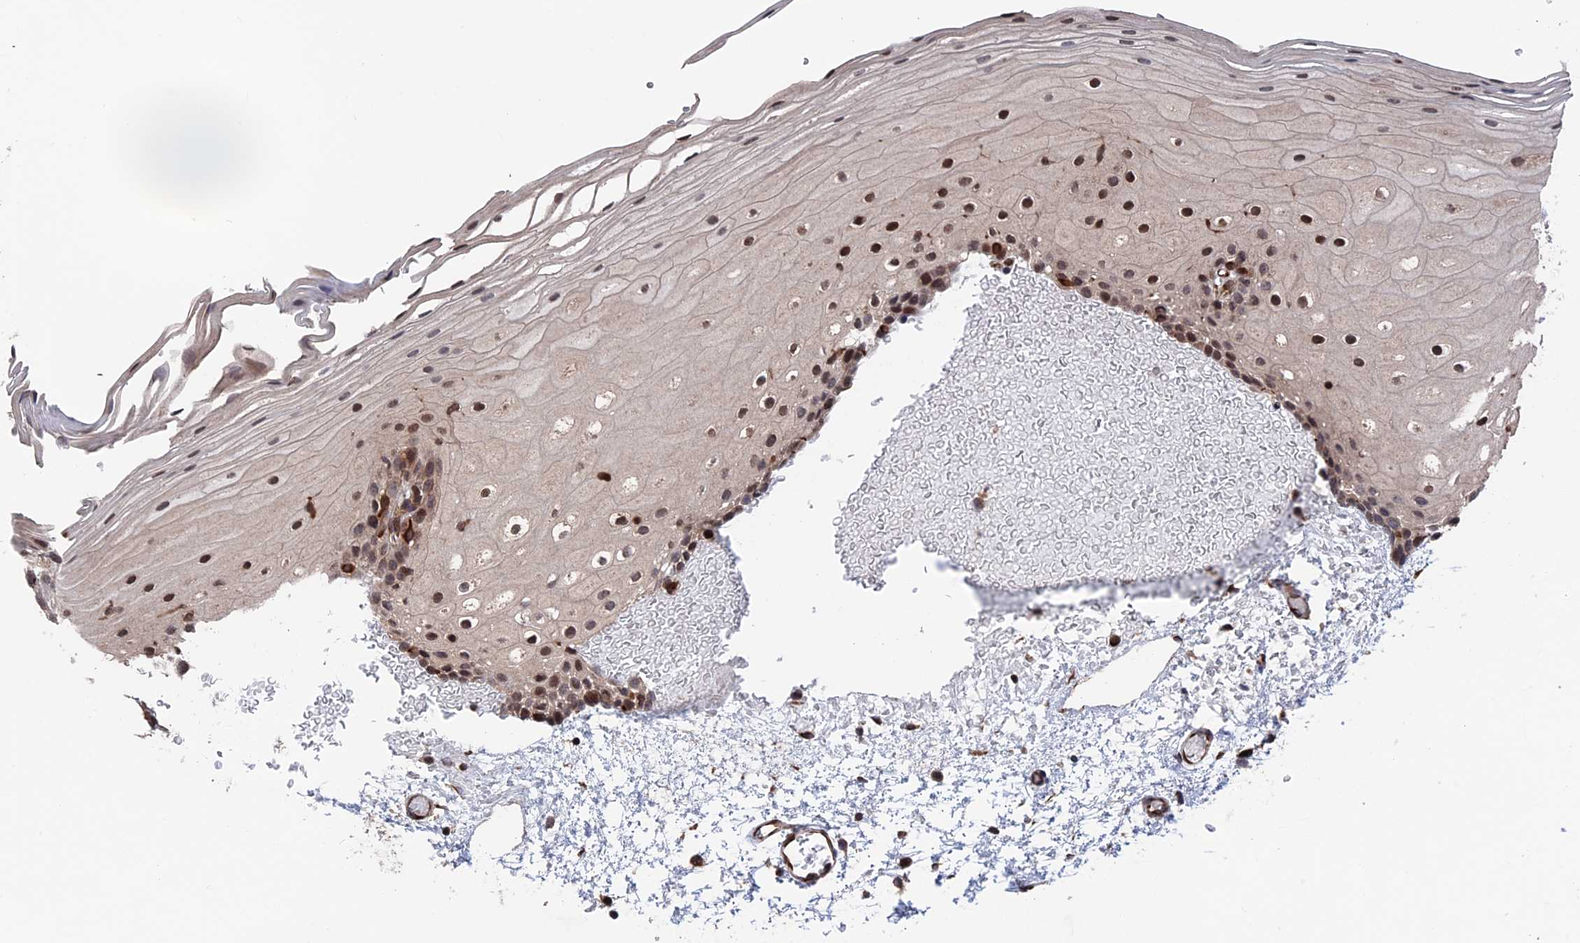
{"staining": {"intensity": "moderate", "quantity": "25%-75%", "location": "cytoplasmic/membranous,nuclear"}, "tissue": "oral mucosa", "cell_type": "Squamous epithelial cells", "image_type": "normal", "snomed": [{"axis": "morphology", "description": "Normal tissue, NOS"}, {"axis": "topography", "description": "Oral tissue"}], "caption": "High-power microscopy captured an immunohistochemistry (IHC) image of unremarkable oral mucosa, revealing moderate cytoplasmic/membranous,nuclear staining in approximately 25%-75% of squamous epithelial cells.", "gene": "PLA2G15", "patient": {"sex": "female", "age": 70}}